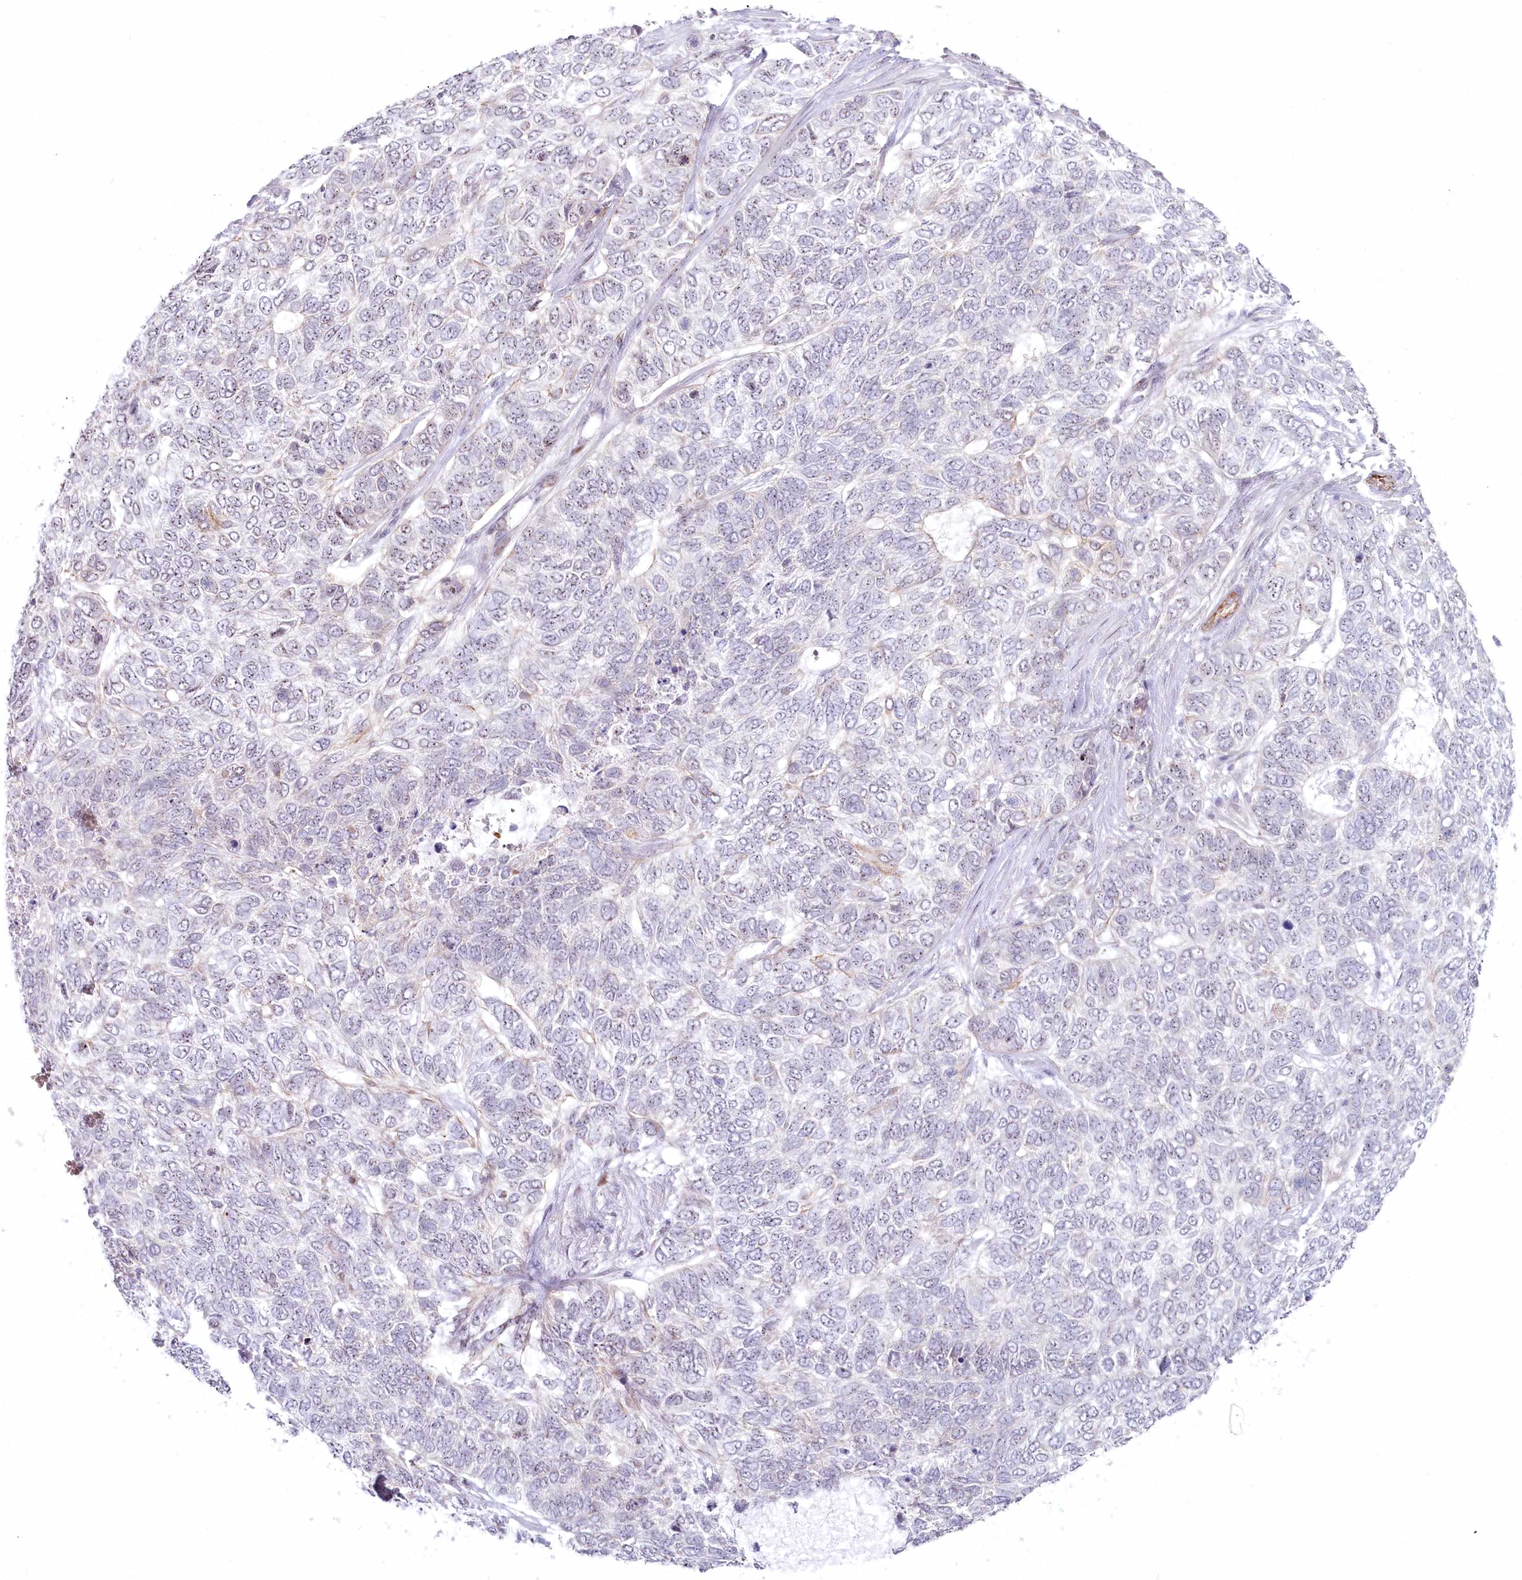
{"staining": {"intensity": "negative", "quantity": "none", "location": "none"}, "tissue": "skin cancer", "cell_type": "Tumor cells", "image_type": "cancer", "snomed": [{"axis": "morphology", "description": "Basal cell carcinoma"}, {"axis": "topography", "description": "Skin"}], "caption": "Human skin cancer stained for a protein using IHC reveals no positivity in tumor cells.", "gene": "ABHD8", "patient": {"sex": "female", "age": 65}}